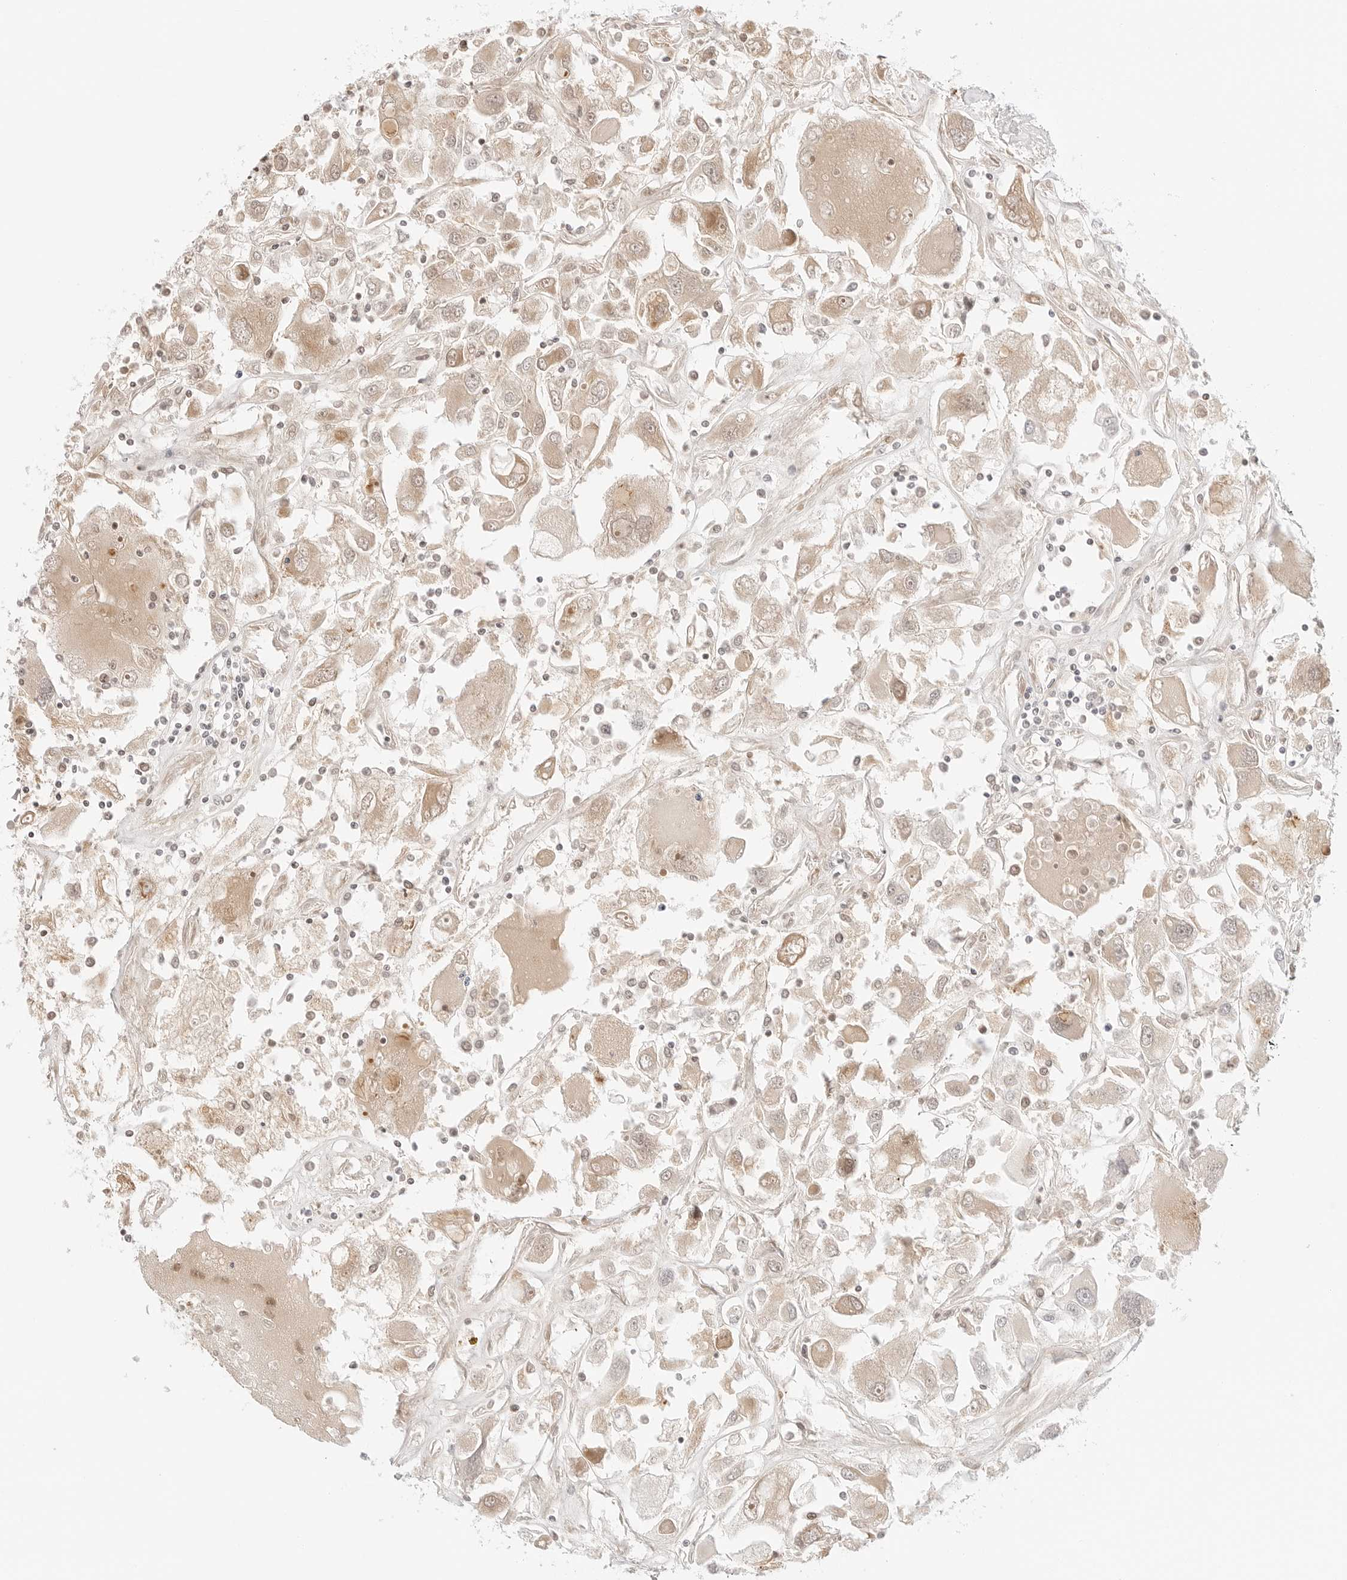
{"staining": {"intensity": "weak", "quantity": ">75%", "location": "cytoplasmic/membranous,nuclear"}, "tissue": "renal cancer", "cell_type": "Tumor cells", "image_type": "cancer", "snomed": [{"axis": "morphology", "description": "Adenocarcinoma, NOS"}, {"axis": "topography", "description": "Kidney"}], "caption": "Adenocarcinoma (renal) stained with DAB (3,3'-diaminobenzidine) immunohistochemistry (IHC) shows low levels of weak cytoplasmic/membranous and nuclear expression in approximately >75% of tumor cells. (IHC, brightfield microscopy, high magnification).", "gene": "RPS6KL1", "patient": {"sex": "female", "age": 52}}